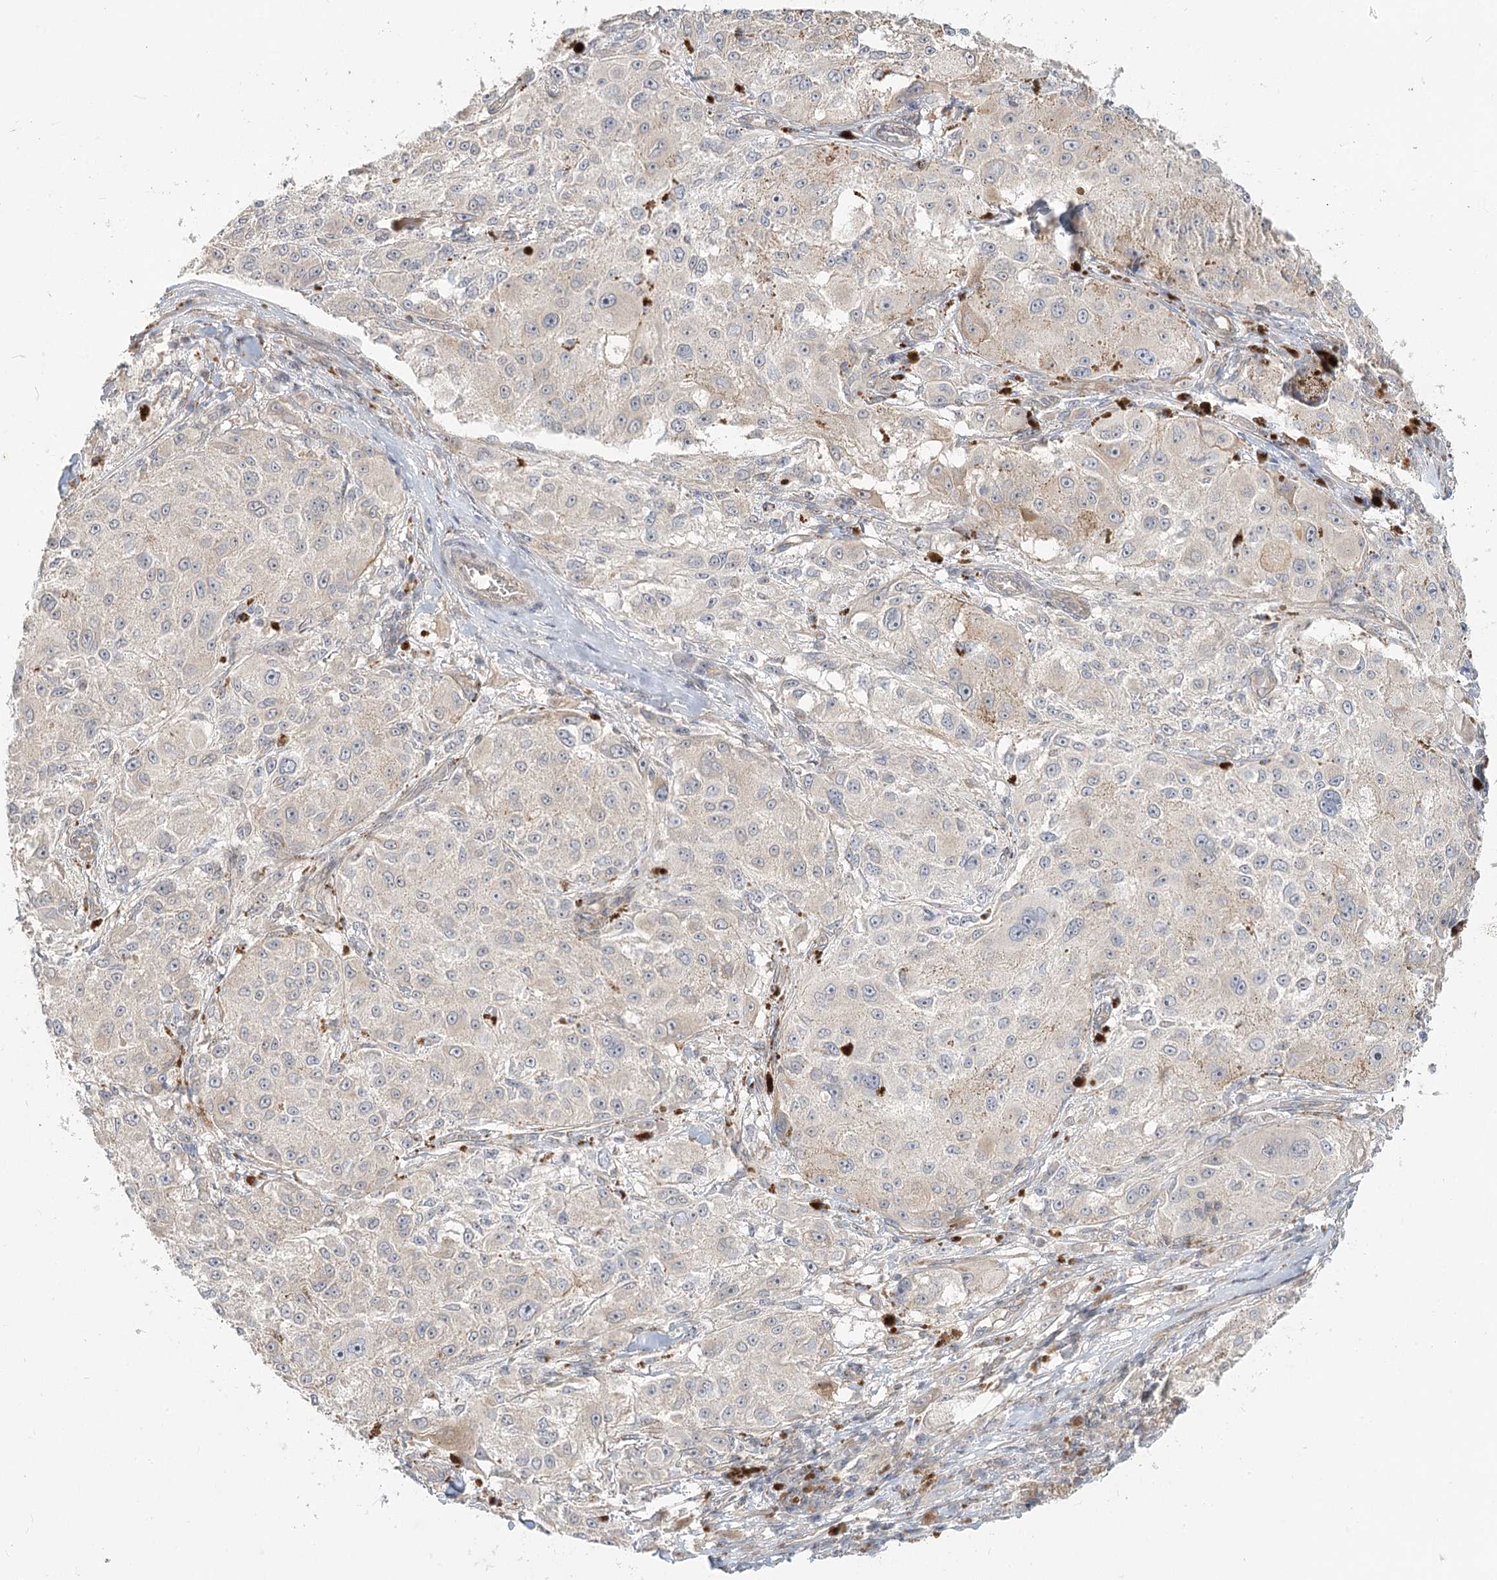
{"staining": {"intensity": "negative", "quantity": "none", "location": "none"}, "tissue": "melanoma", "cell_type": "Tumor cells", "image_type": "cancer", "snomed": [{"axis": "morphology", "description": "Necrosis, NOS"}, {"axis": "morphology", "description": "Malignant melanoma, NOS"}, {"axis": "topography", "description": "Skin"}], "caption": "IHC of human malignant melanoma displays no positivity in tumor cells.", "gene": "GUCY2C", "patient": {"sex": "female", "age": 87}}